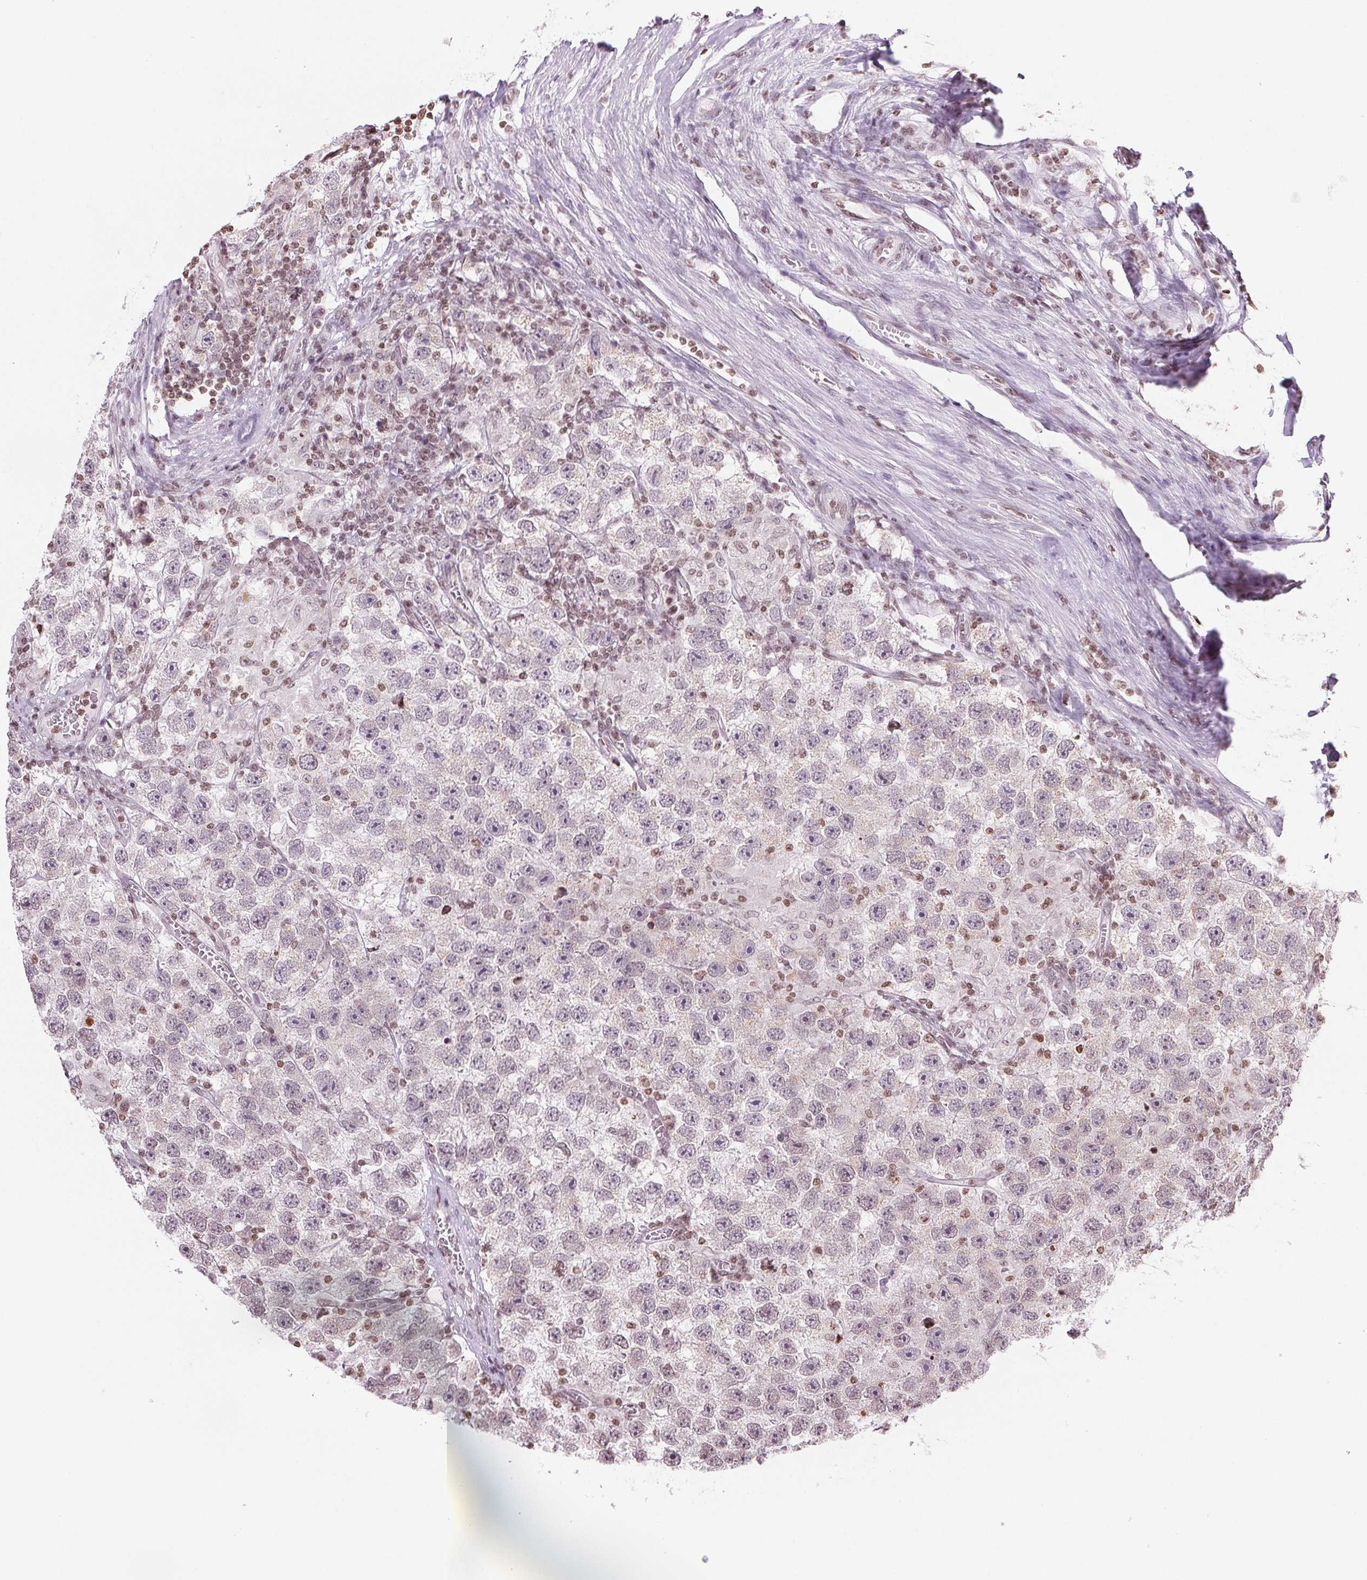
{"staining": {"intensity": "negative", "quantity": "none", "location": "none"}, "tissue": "testis cancer", "cell_type": "Tumor cells", "image_type": "cancer", "snomed": [{"axis": "morphology", "description": "Seminoma, NOS"}, {"axis": "topography", "description": "Testis"}], "caption": "Seminoma (testis) stained for a protein using immunohistochemistry (IHC) demonstrates no expression tumor cells.", "gene": "SMIM12", "patient": {"sex": "male", "age": 26}}